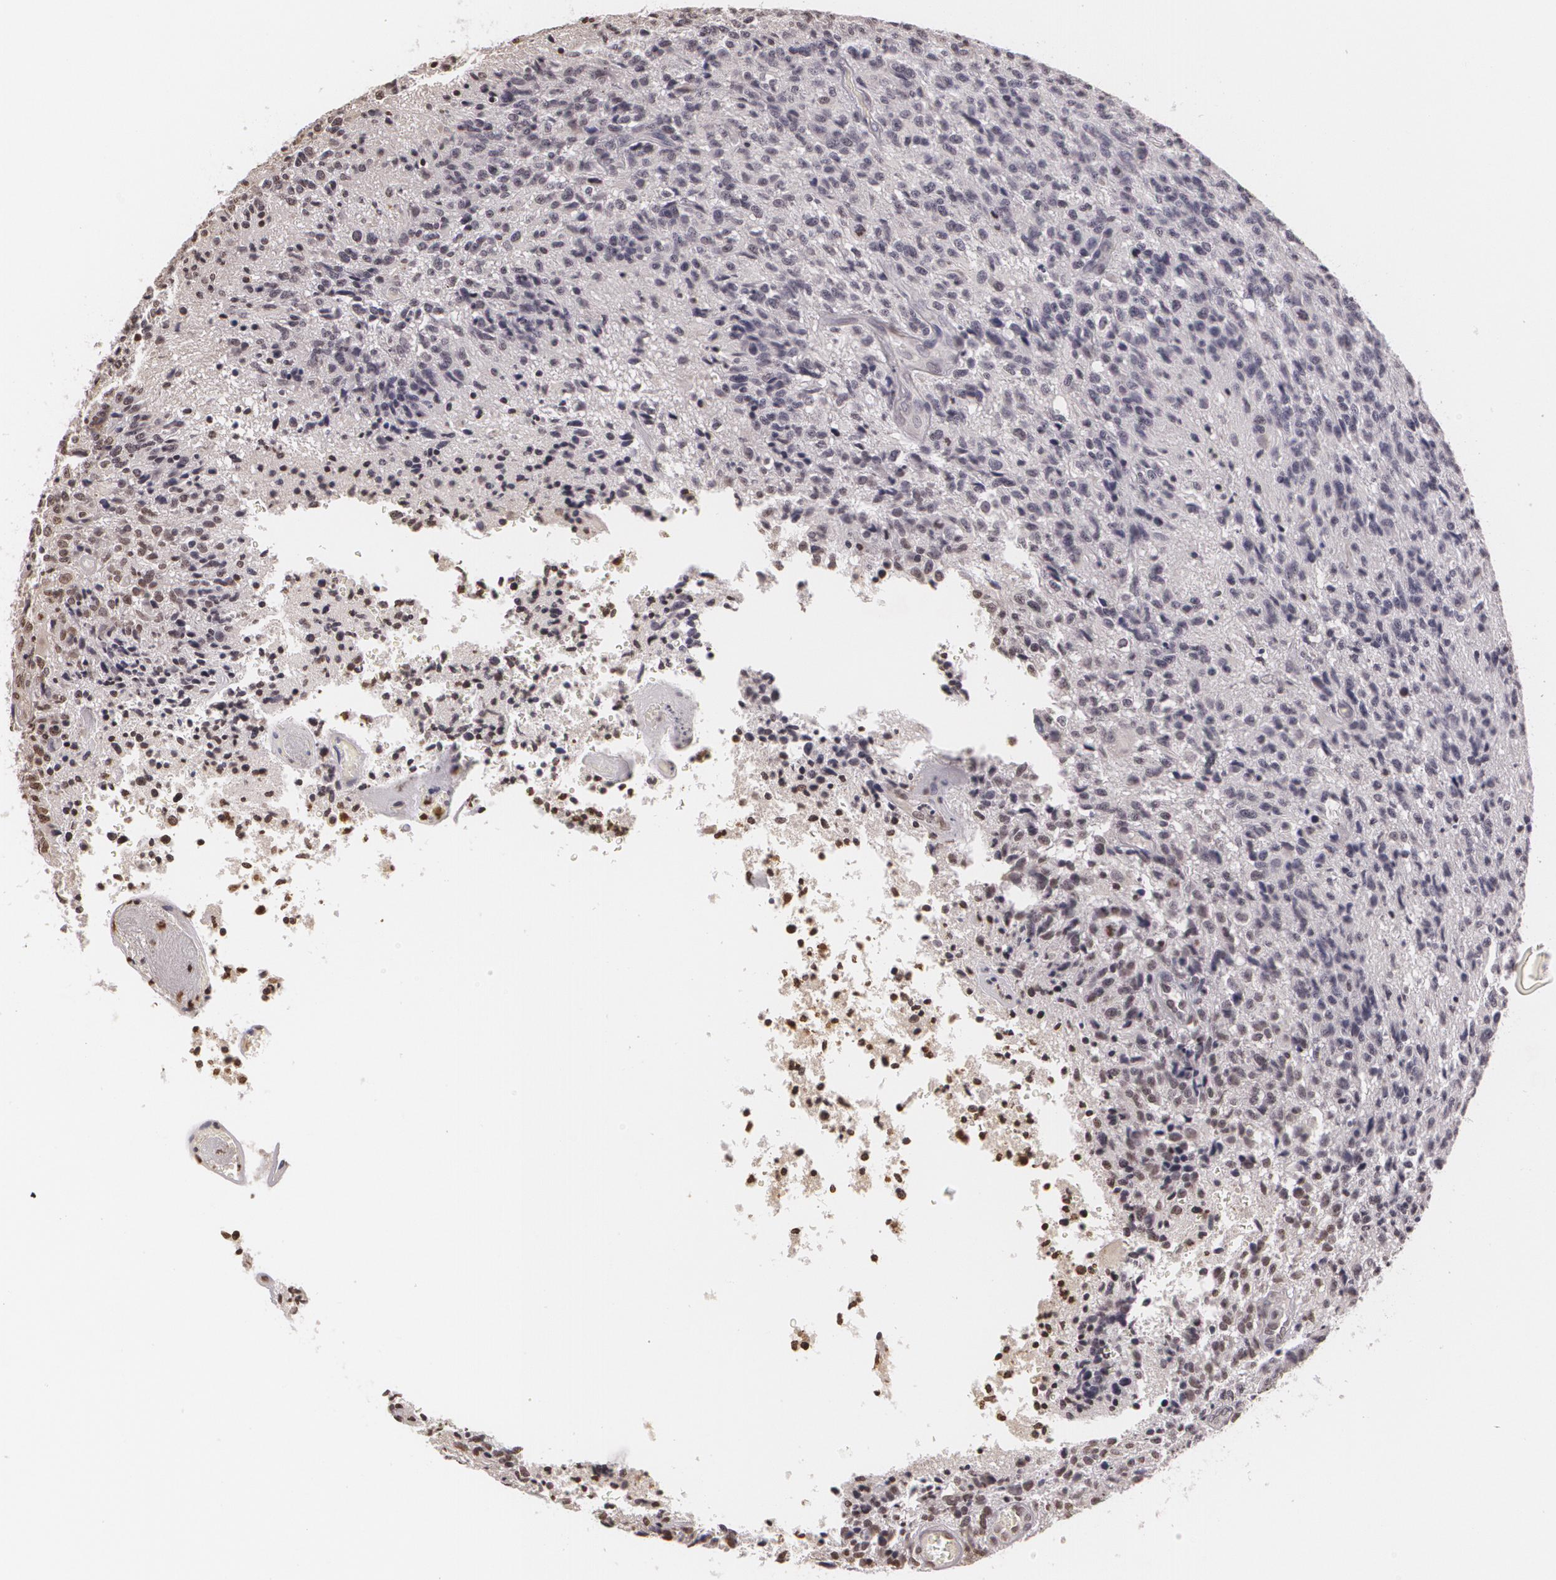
{"staining": {"intensity": "negative", "quantity": "none", "location": "none"}, "tissue": "glioma", "cell_type": "Tumor cells", "image_type": "cancer", "snomed": [{"axis": "morphology", "description": "Glioma, malignant, High grade"}, {"axis": "topography", "description": "Brain"}], "caption": "This photomicrograph is of glioma stained with IHC to label a protein in brown with the nuclei are counter-stained blue. There is no expression in tumor cells. (DAB (3,3'-diaminobenzidine) immunohistochemistry visualized using brightfield microscopy, high magnification).", "gene": "MUC1", "patient": {"sex": "male", "age": 36}}